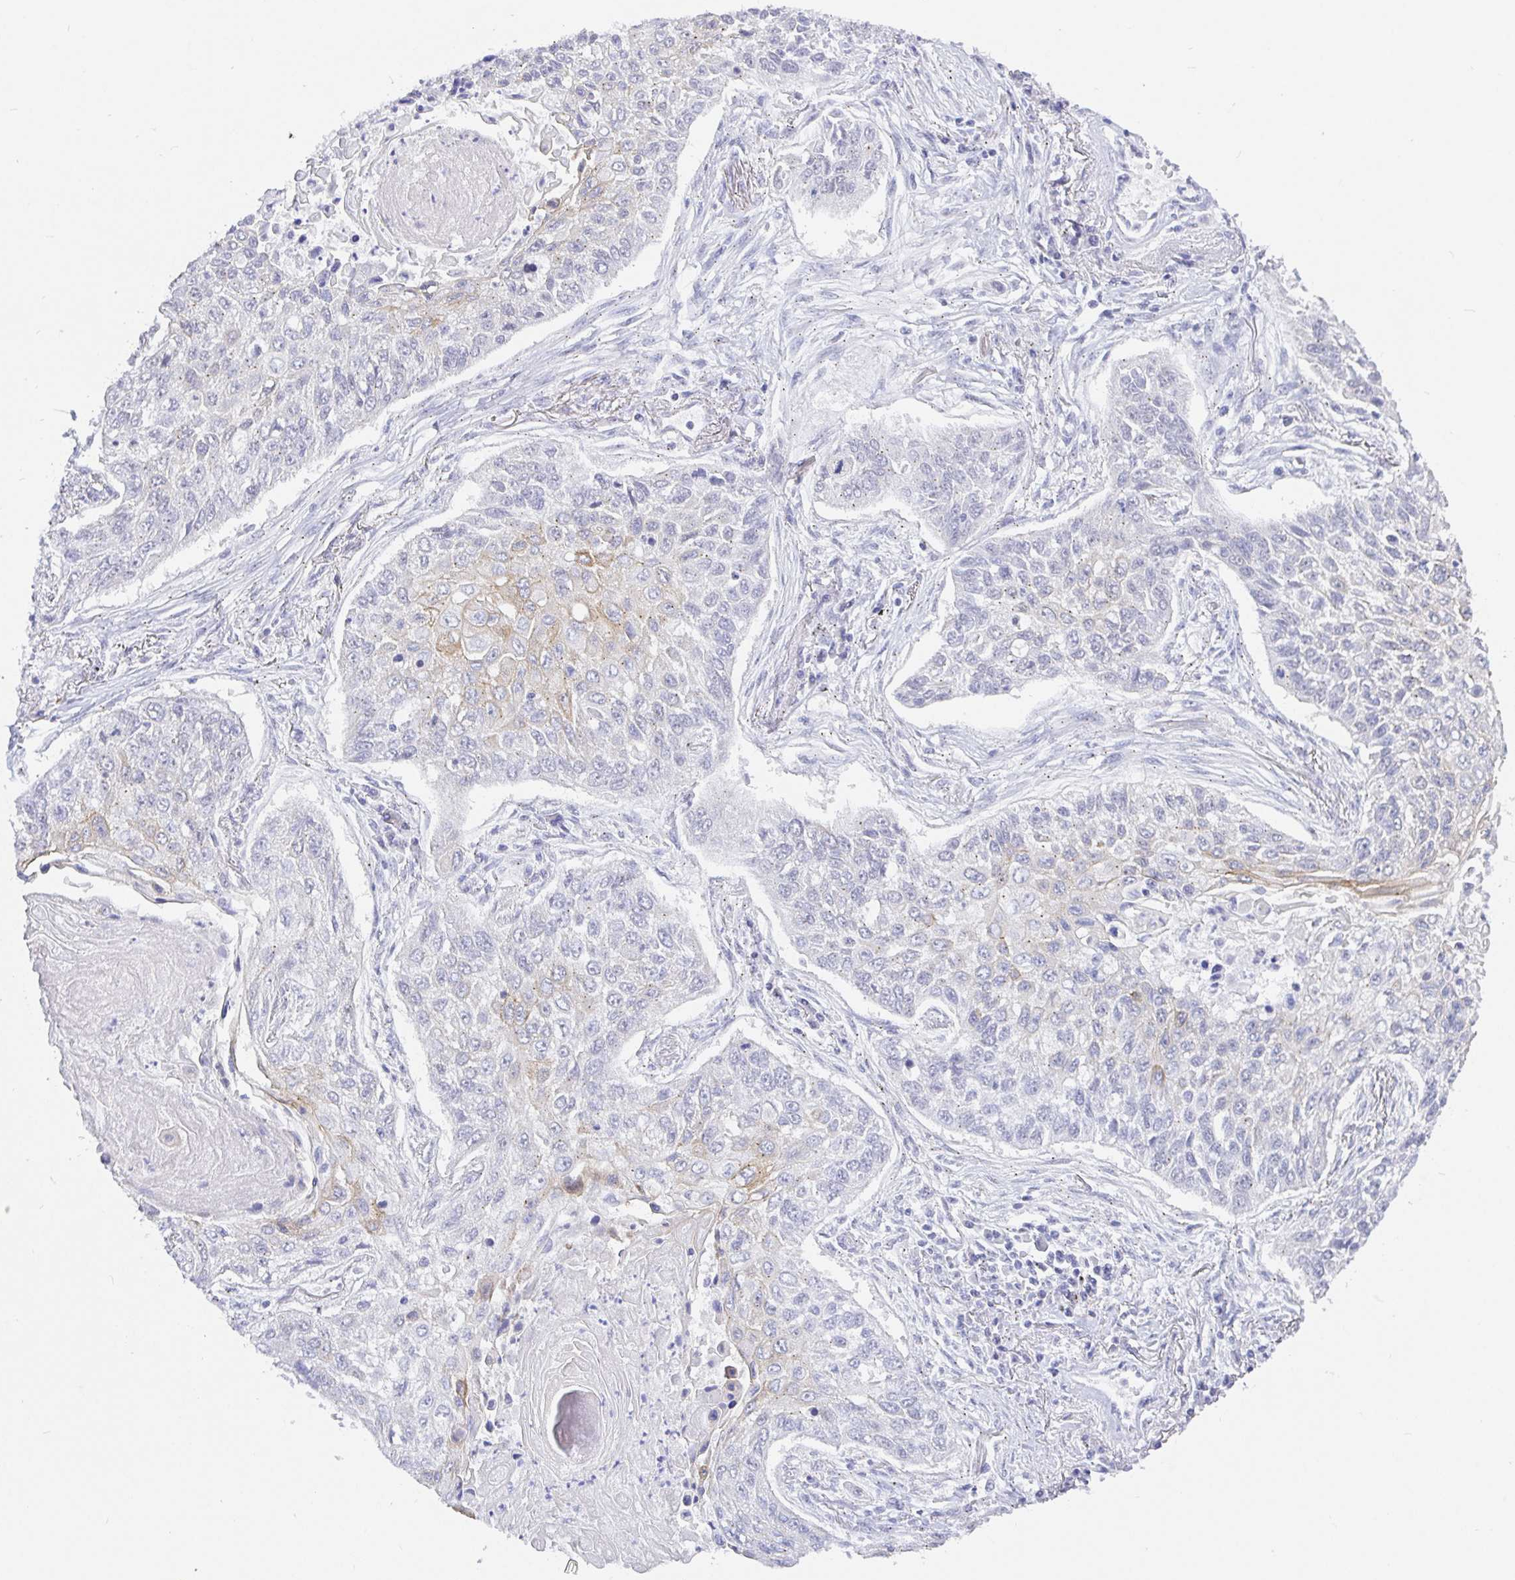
{"staining": {"intensity": "weak", "quantity": "<25%", "location": "cytoplasmic/membranous"}, "tissue": "lung cancer", "cell_type": "Tumor cells", "image_type": "cancer", "snomed": [{"axis": "morphology", "description": "Squamous cell carcinoma, NOS"}, {"axis": "topography", "description": "Lung"}], "caption": "High magnification brightfield microscopy of squamous cell carcinoma (lung) stained with DAB (3,3'-diaminobenzidine) (brown) and counterstained with hematoxylin (blue): tumor cells show no significant positivity.", "gene": "EZHIP", "patient": {"sex": "male", "age": 75}}